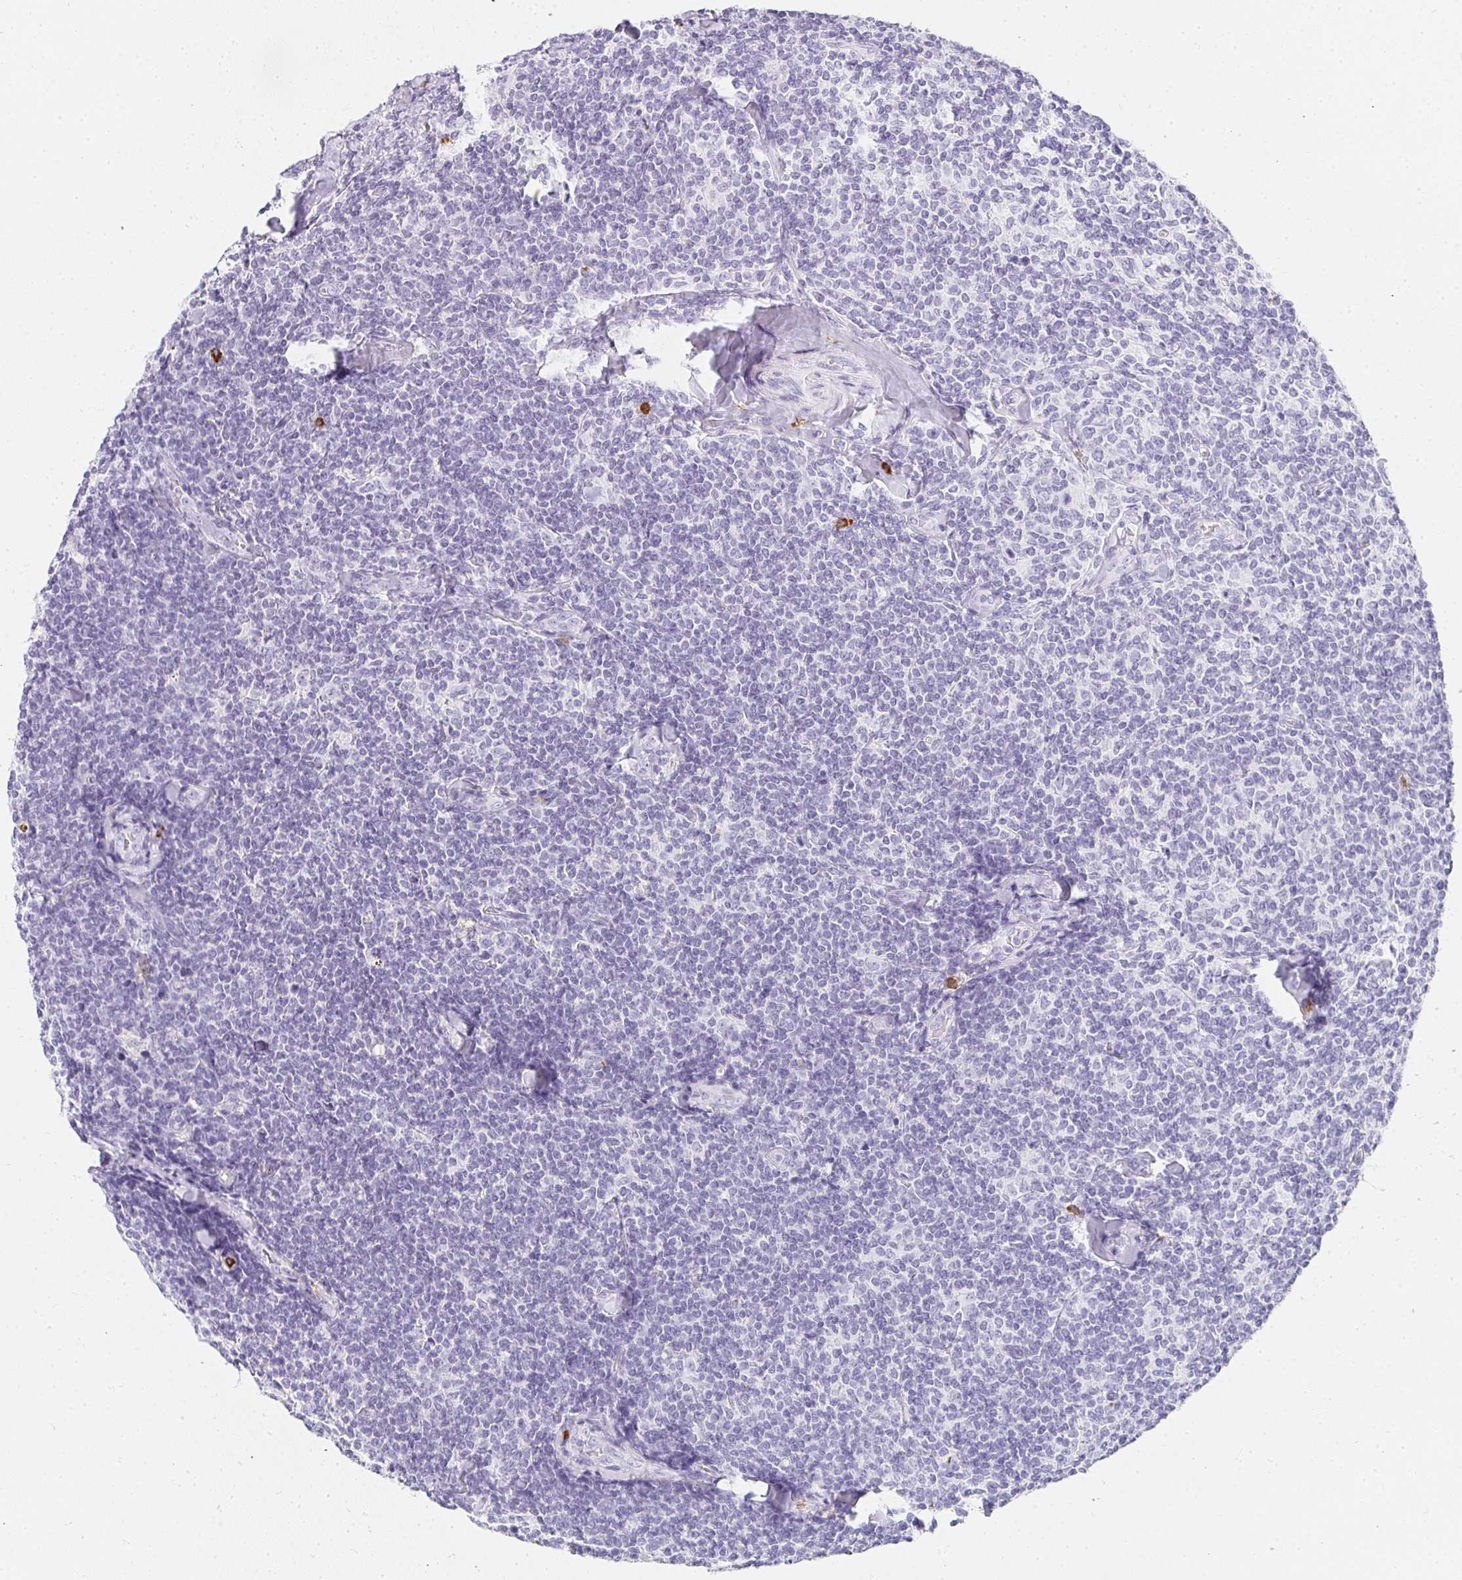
{"staining": {"intensity": "negative", "quantity": "none", "location": "none"}, "tissue": "lymphoma", "cell_type": "Tumor cells", "image_type": "cancer", "snomed": [{"axis": "morphology", "description": "Malignant lymphoma, non-Hodgkin's type, Low grade"}, {"axis": "topography", "description": "Lymph node"}], "caption": "Immunohistochemistry of lymphoma shows no staining in tumor cells.", "gene": "TPSD1", "patient": {"sex": "female", "age": 56}}